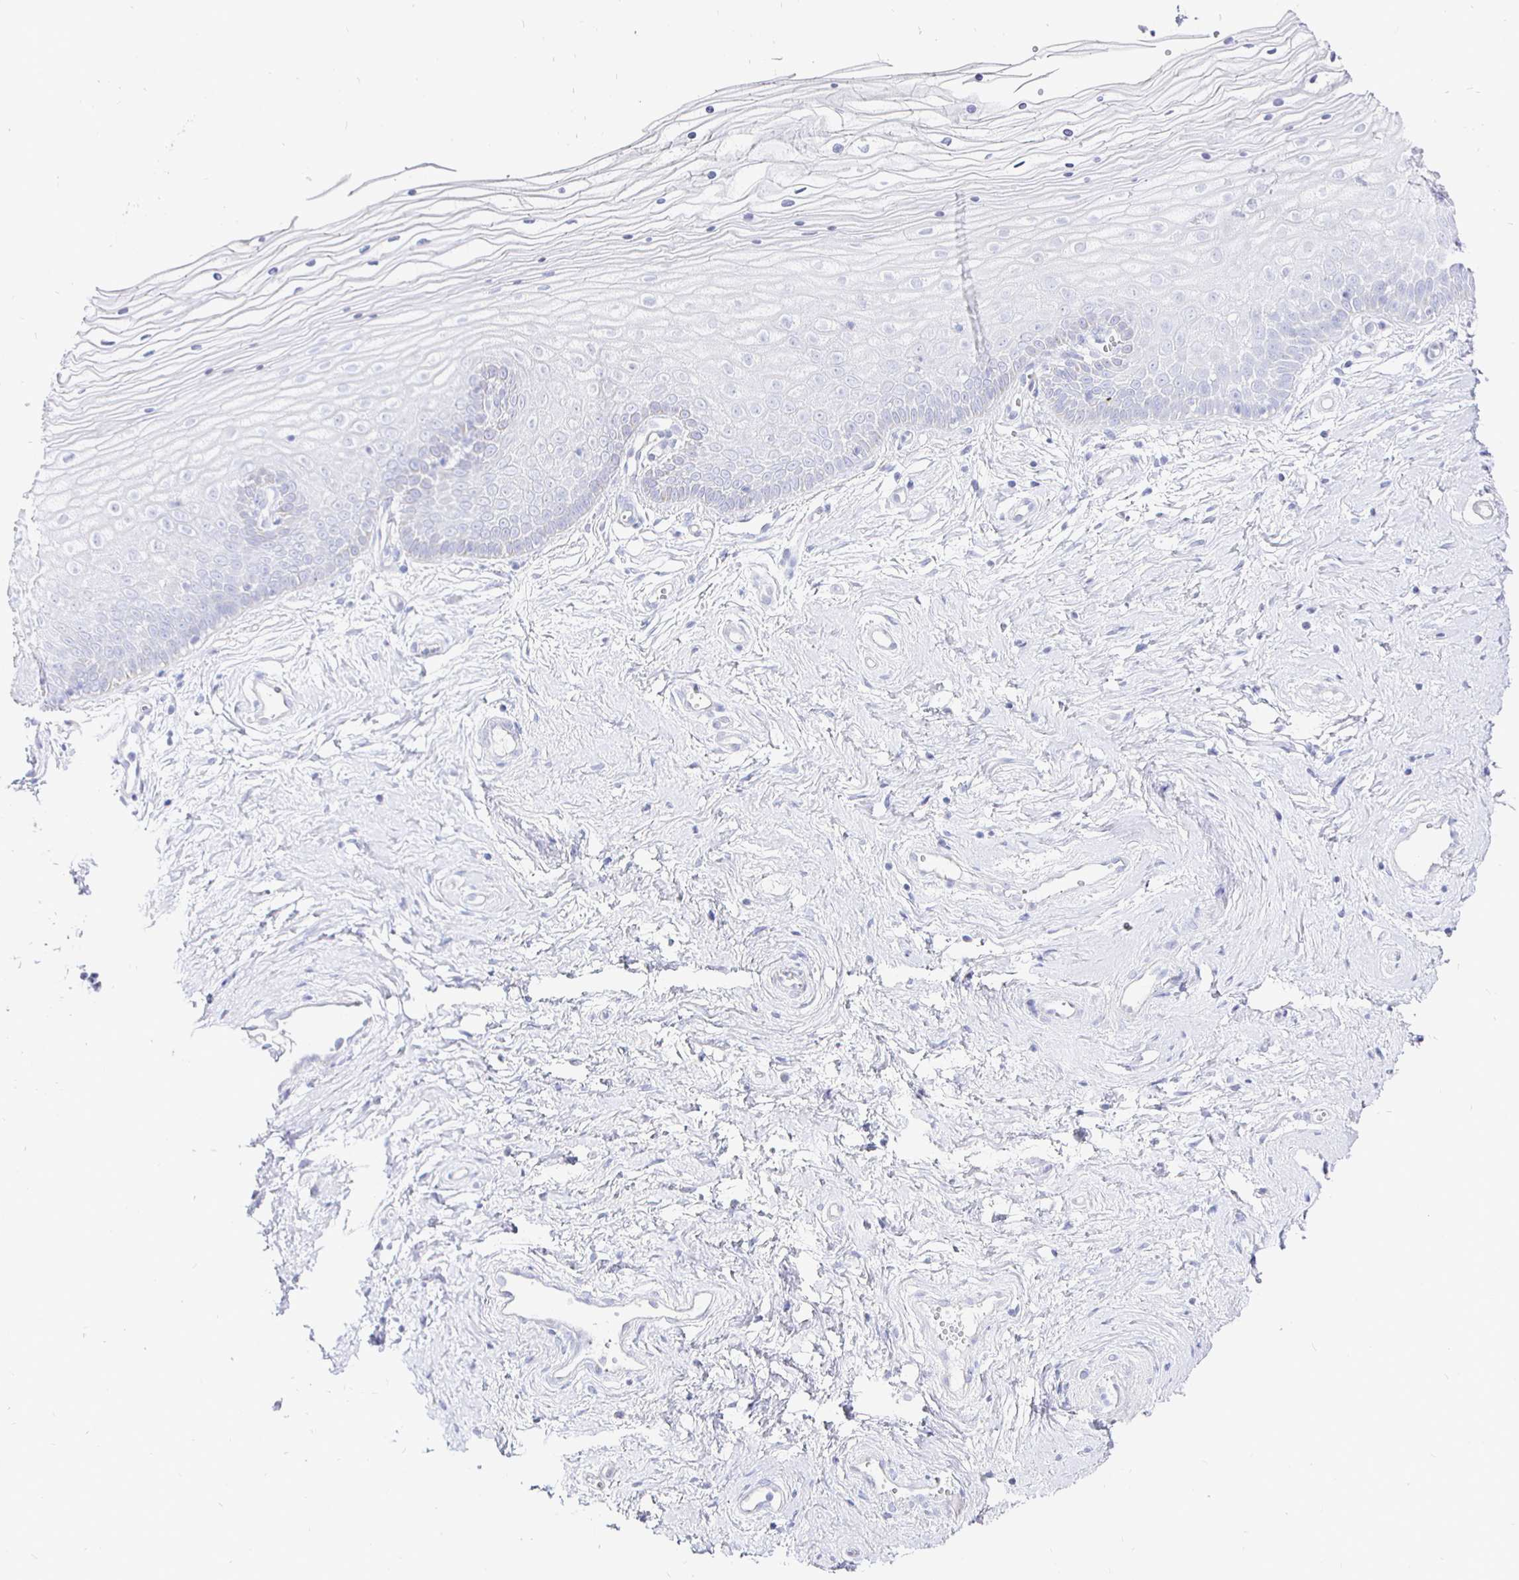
{"staining": {"intensity": "negative", "quantity": "none", "location": "none"}, "tissue": "vagina", "cell_type": "Squamous epithelial cells", "image_type": "normal", "snomed": [{"axis": "morphology", "description": "Normal tissue, NOS"}, {"axis": "topography", "description": "Vagina"}], "caption": "IHC histopathology image of normal vagina: vagina stained with DAB (3,3'-diaminobenzidine) exhibits no significant protein expression in squamous epithelial cells.", "gene": "CR2", "patient": {"sex": "female", "age": 38}}